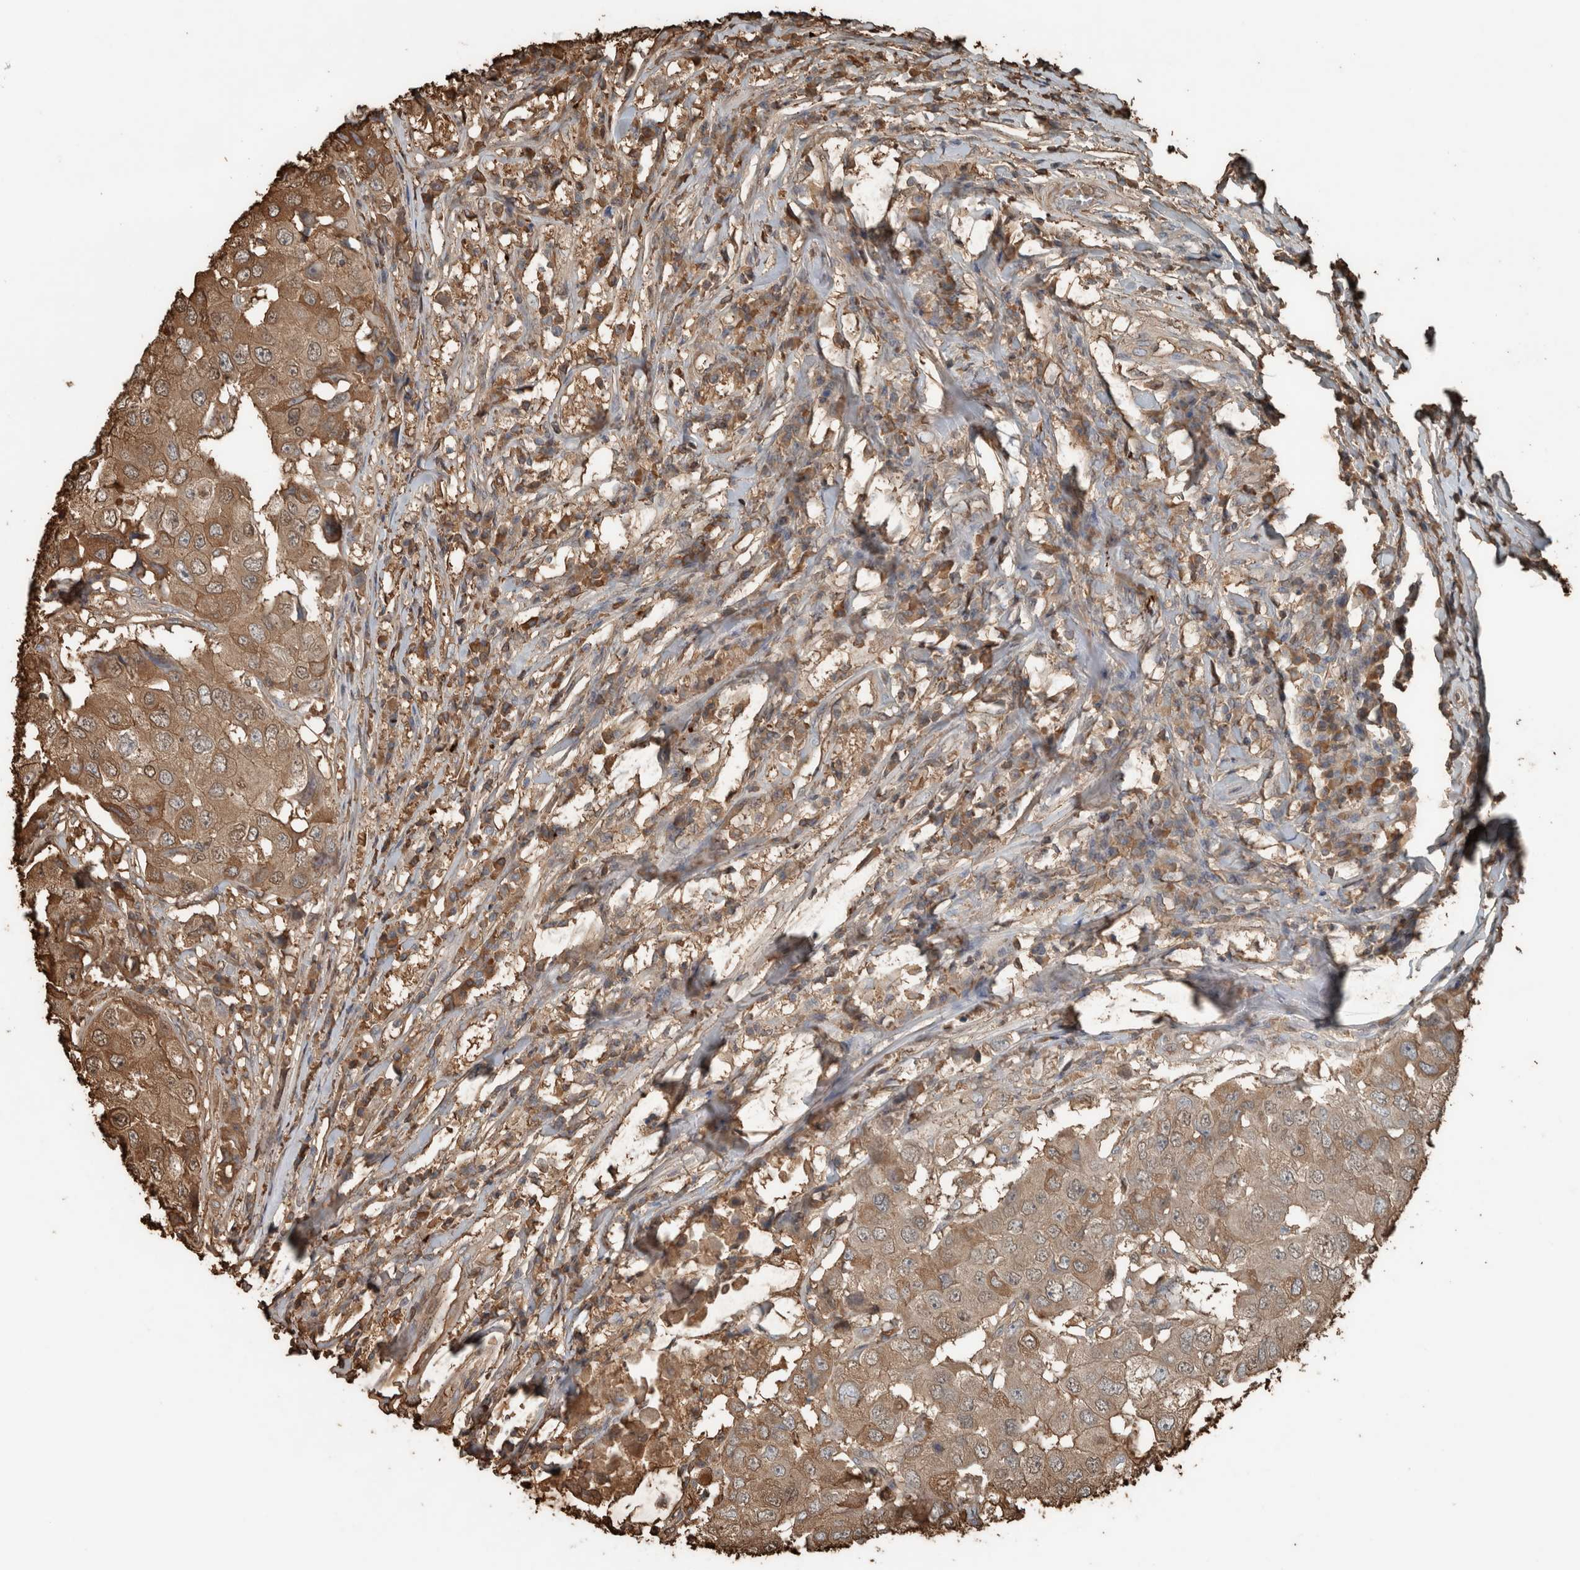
{"staining": {"intensity": "moderate", "quantity": "25%-75%", "location": "cytoplasmic/membranous"}, "tissue": "breast cancer", "cell_type": "Tumor cells", "image_type": "cancer", "snomed": [{"axis": "morphology", "description": "Duct carcinoma"}, {"axis": "topography", "description": "Breast"}], "caption": "High-power microscopy captured an immunohistochemistry photomicrograph of breast cancer, revealing moderate cytoplasmic/membranous staining in approximately 25%-75% of tumor cells.", "gene": "USP34", "patient": {"sex": "female", "age": 27}}